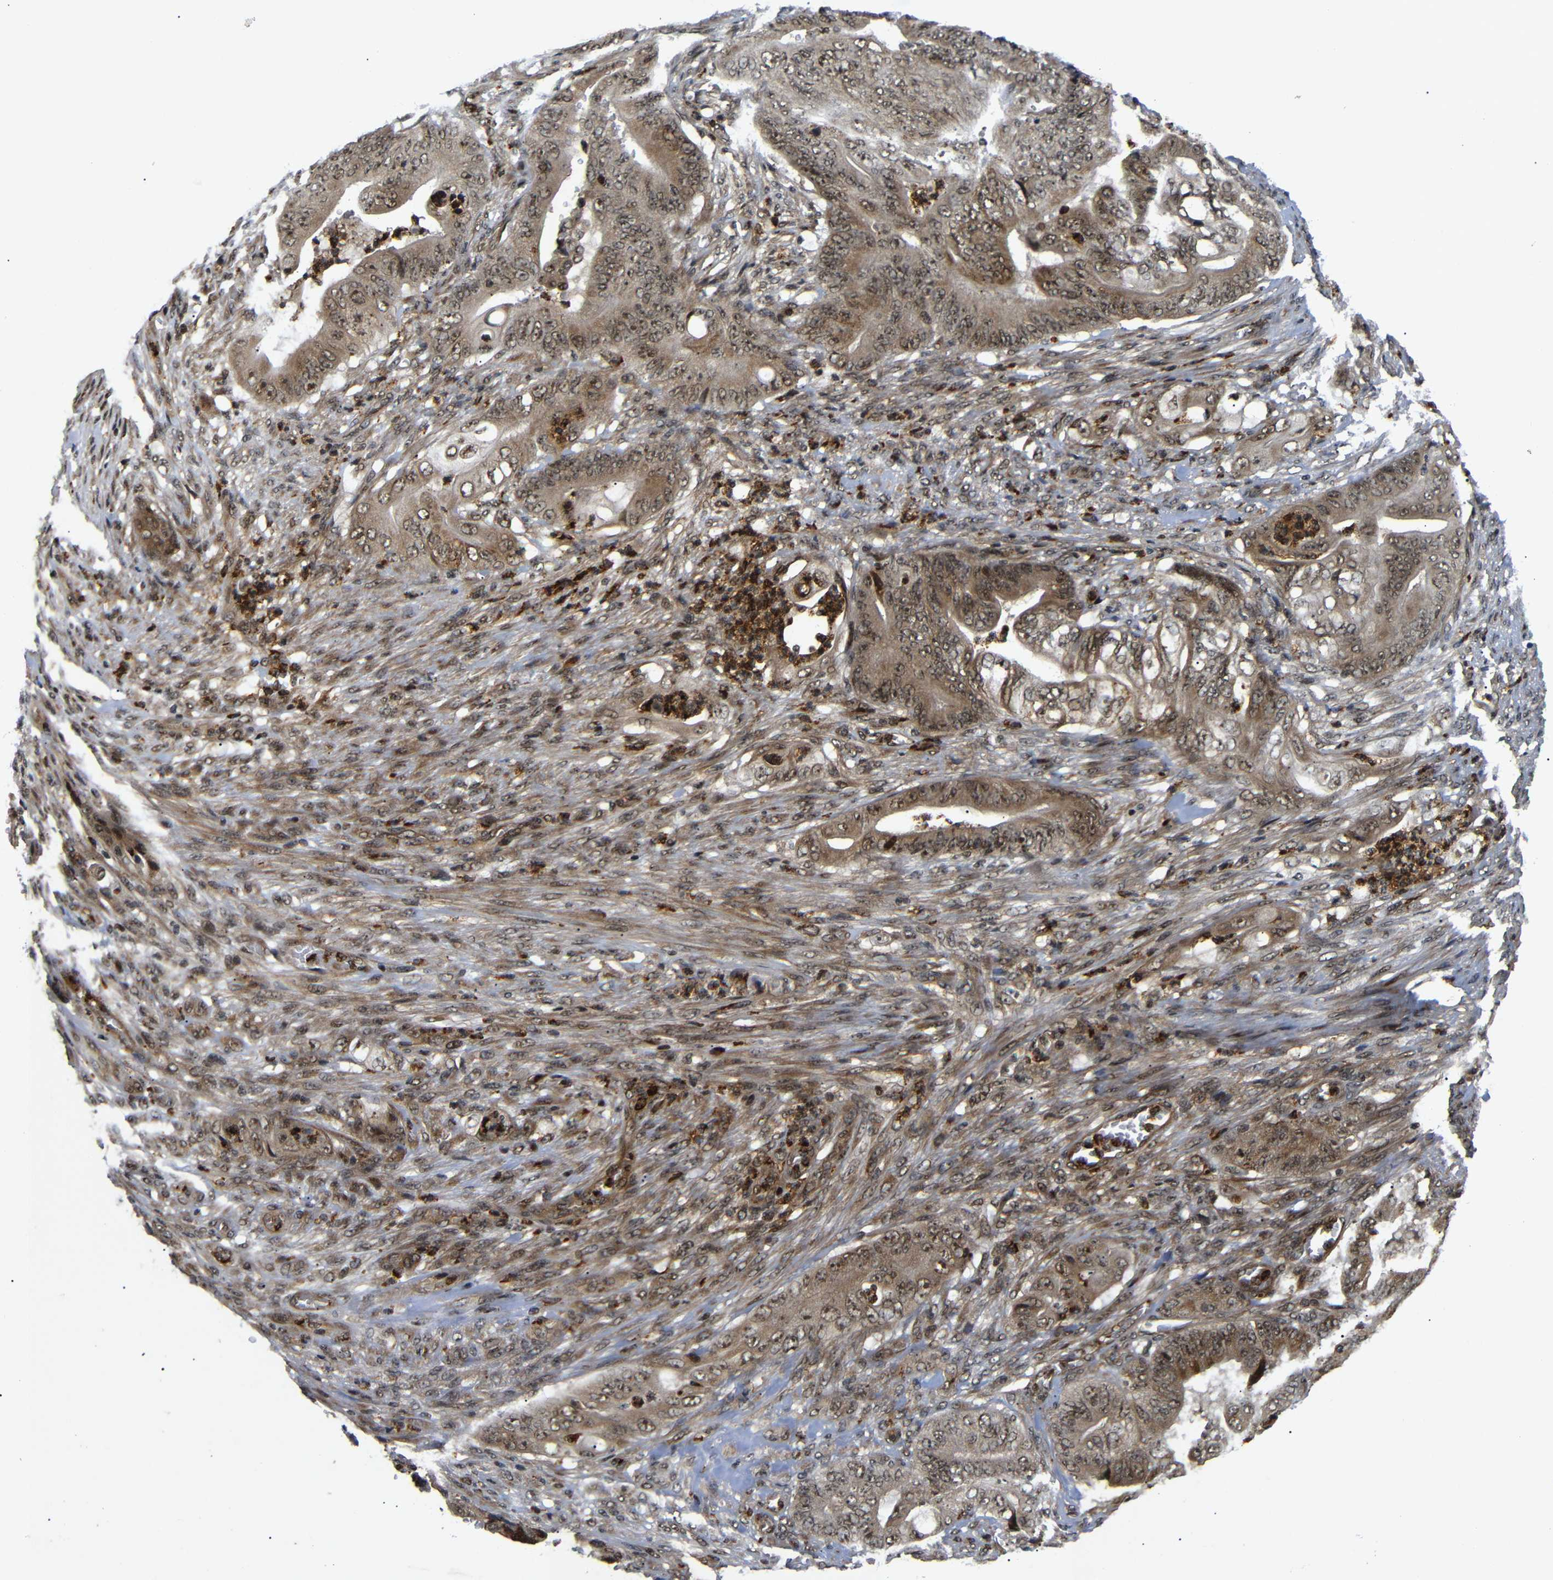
{"staining": {"intensity": "moderate", "quantity": ">75%", "location": "cytoplasmic/membranous,nuclear"}, "tissue": "stomach cancer", "cell_type": "Tumor cells", "image_type": "cancer", "snomed": [{"axis": "morphology", "description": "Adenocarcinoma, NOS"}, {"axis": "topography", "description": "Stomach"}], "caption": "A brown stain highlights moderate cytoplasmic/membranous and nuclear positivity of a protein in human stomach cancer tumor cells.", "gene": "KIF23", "patient": {"sex": "female", "age": 73}}